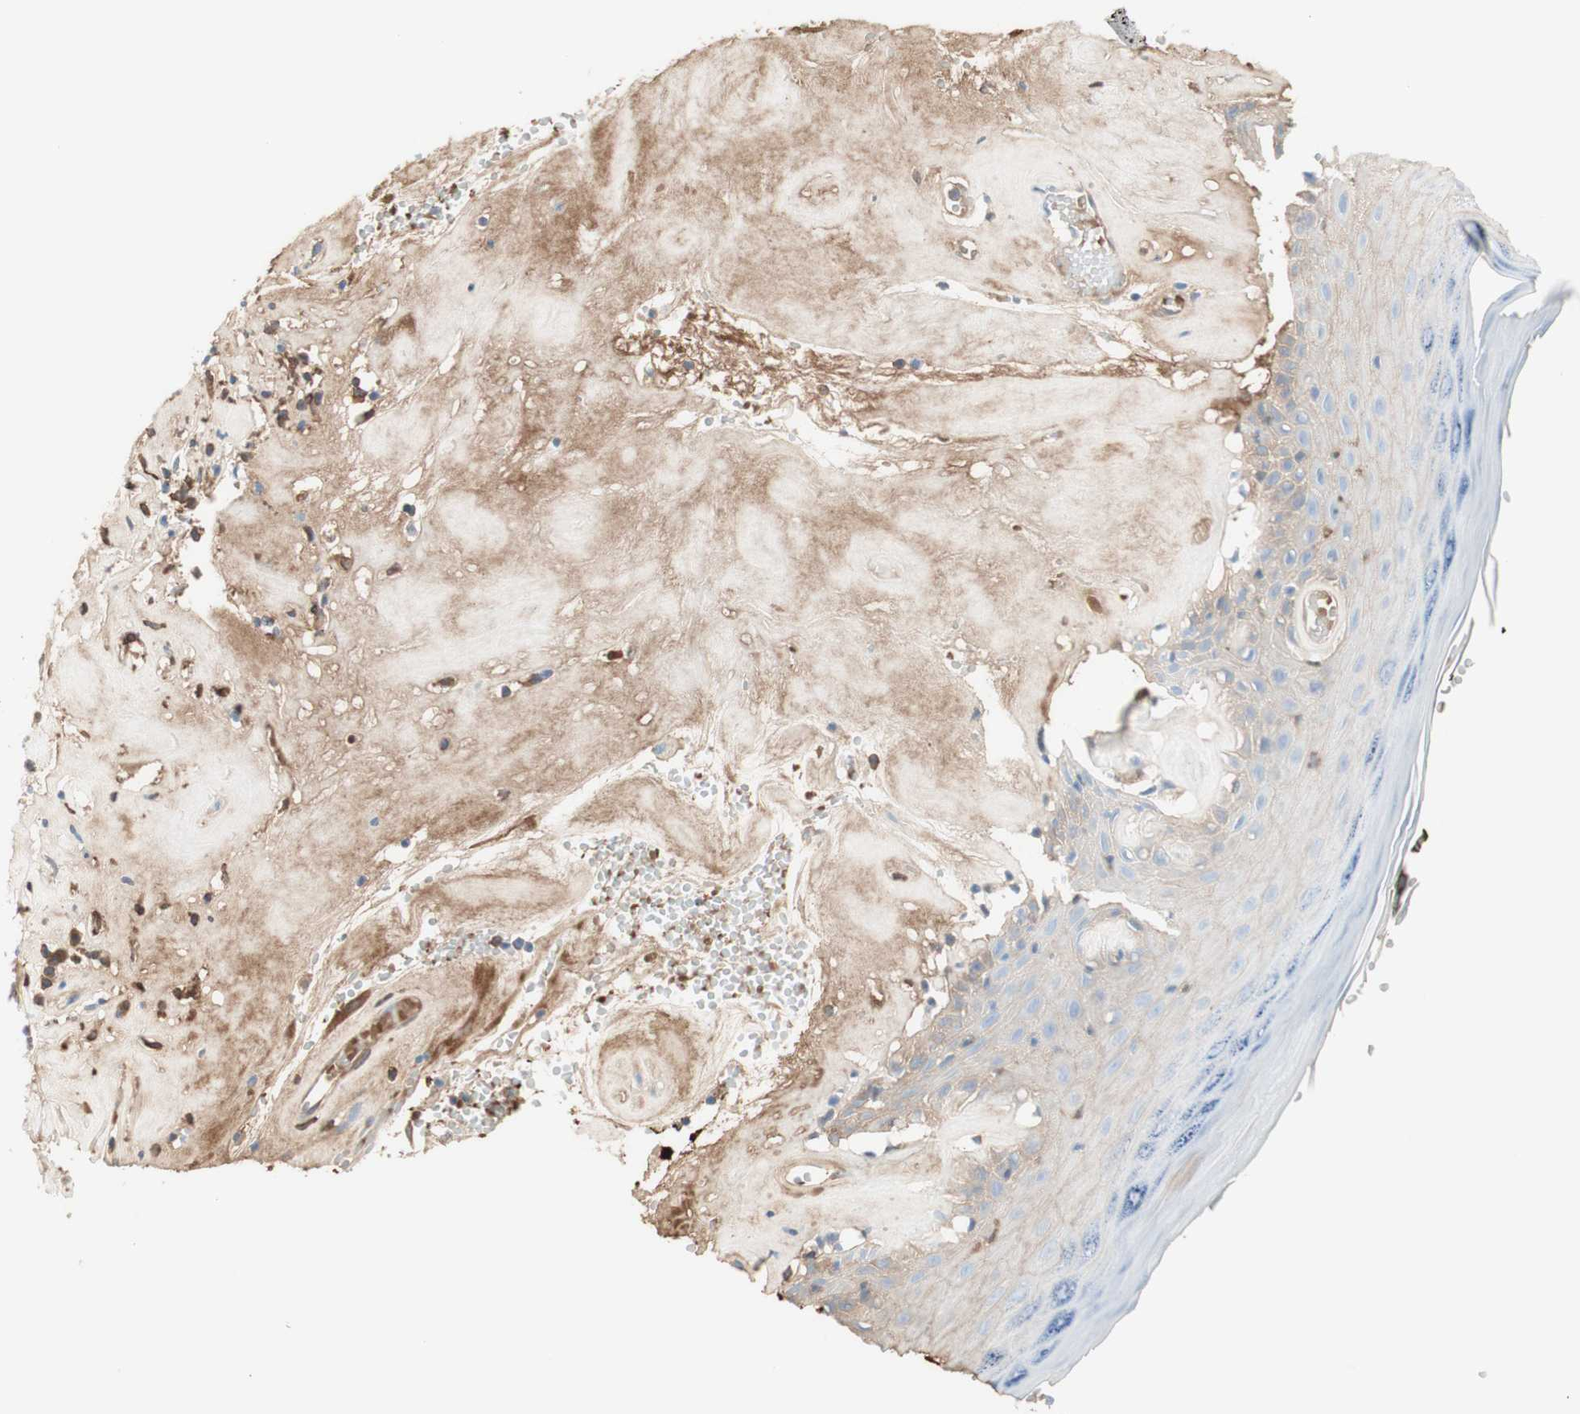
{"staining": {"intensity": "weak", "quantity": "<25%", "location": "cytoplasmic/membranous"}, "tissue": "skin", "cell_type": "Epidermal cells", "image_type": "normal", "snomed": [{"axis": "morphology", "description": "Normal tissue, NOS"}, {"axis": "morphology", "description": "Inflammation, NOS"}, {"axis": "topography", "description": "Vulva"}], "caption": "This is a micrograph of immunohistochemistry (IHC) staining of normal skin, which shows no staining in epidermal cells.", "gene": "KNG1", "patient": {"sex": "female", "age": 84}}